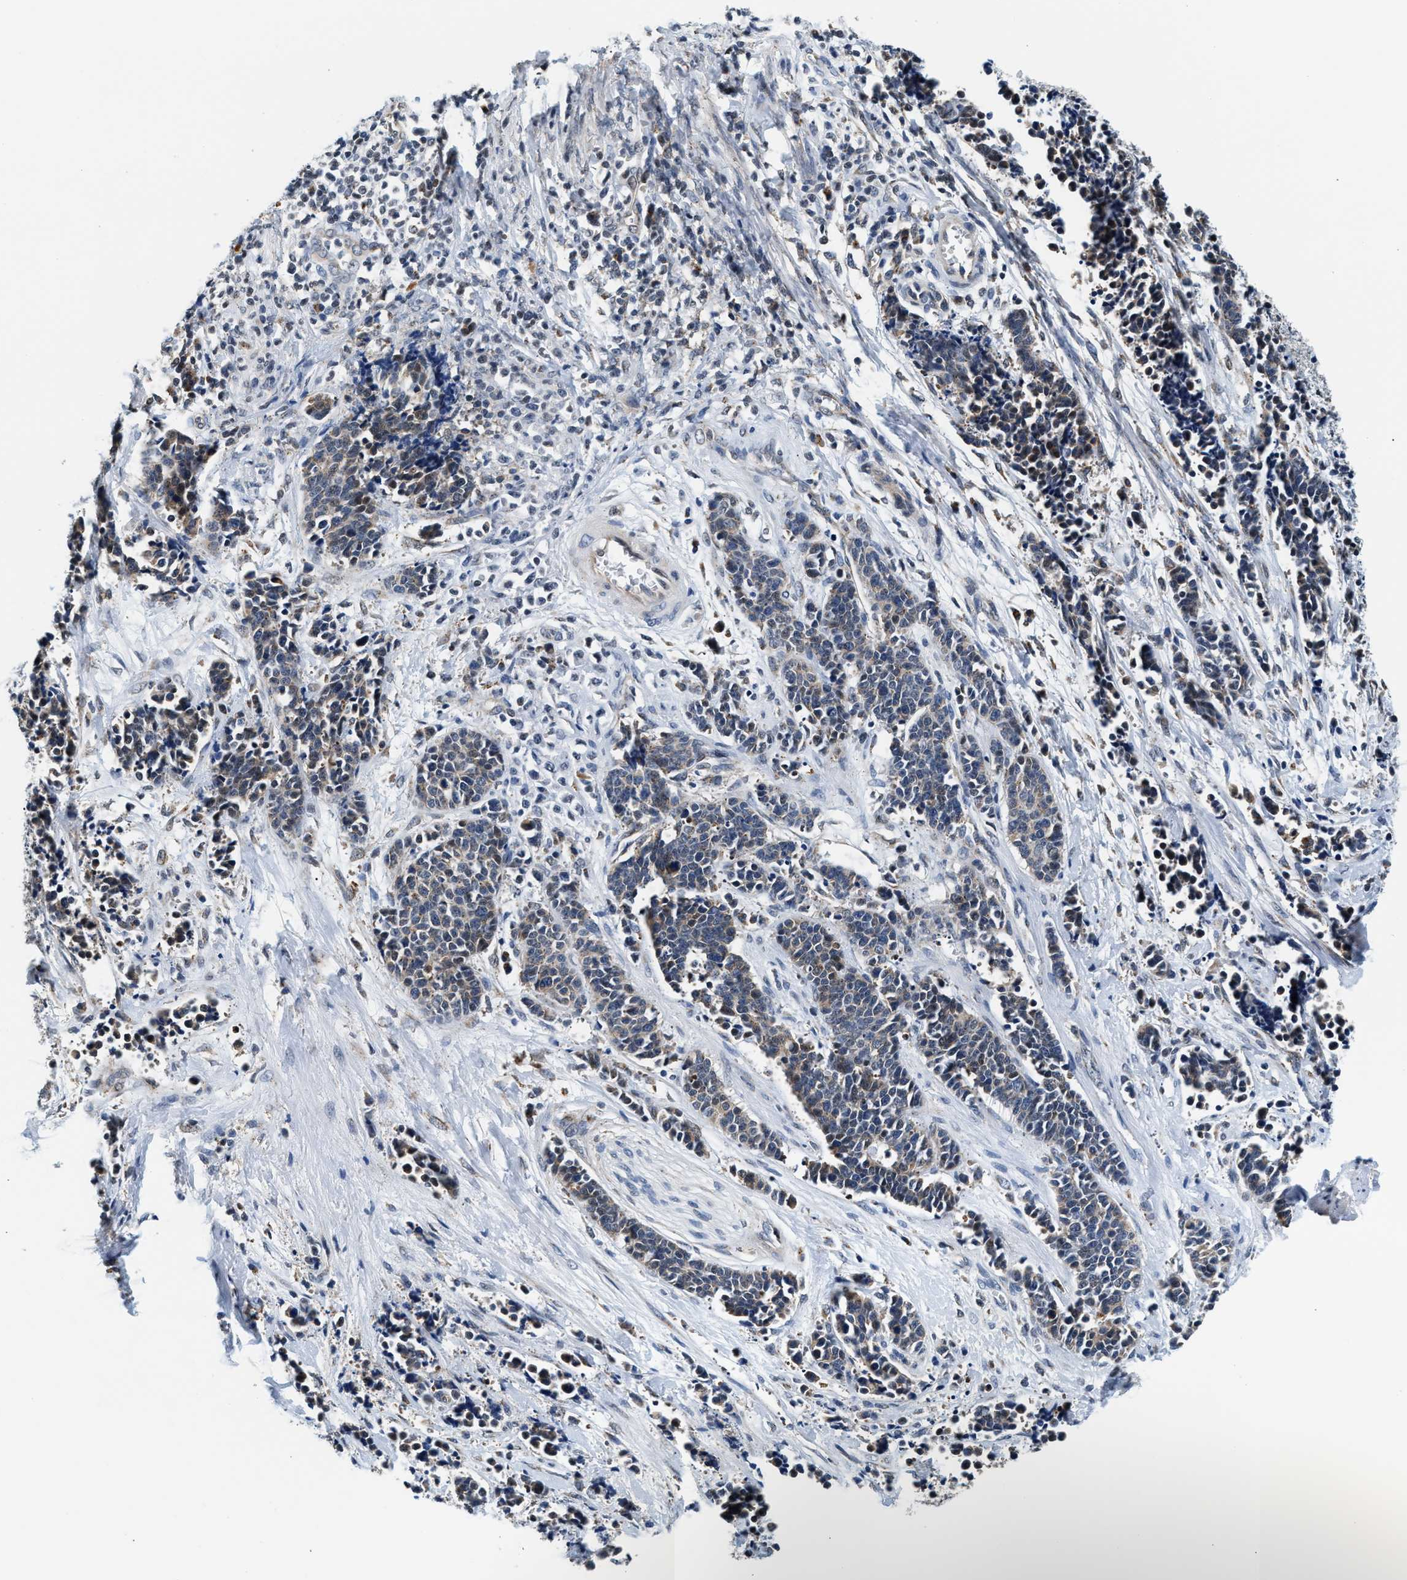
{"staining": {"intensity": "weak", "quantity": "<25%", "location": "cytoplasmic/membranous"}, "tissue": "cervical cancer", "cell_type": "Tumor cells", "image_type": "cancer", "snomed": [{"axis": "morphology", "description": "Squamous cell carcinoma, NOS"}, {"axis": "topography", "description": "Cervix"}], "caption": "A histopathology image of cervical cancer (squamous cell carcinoma) stained for a protein demonstrates no brown staining in tumor cells. The staining is performed using DAB (3,3'-diaminobenzidine) brown chromogen with nuclei counter-stained in using hematoxylin.", "gene": "KCNMB2", "patient": {"sex": "female", "age": 35}}